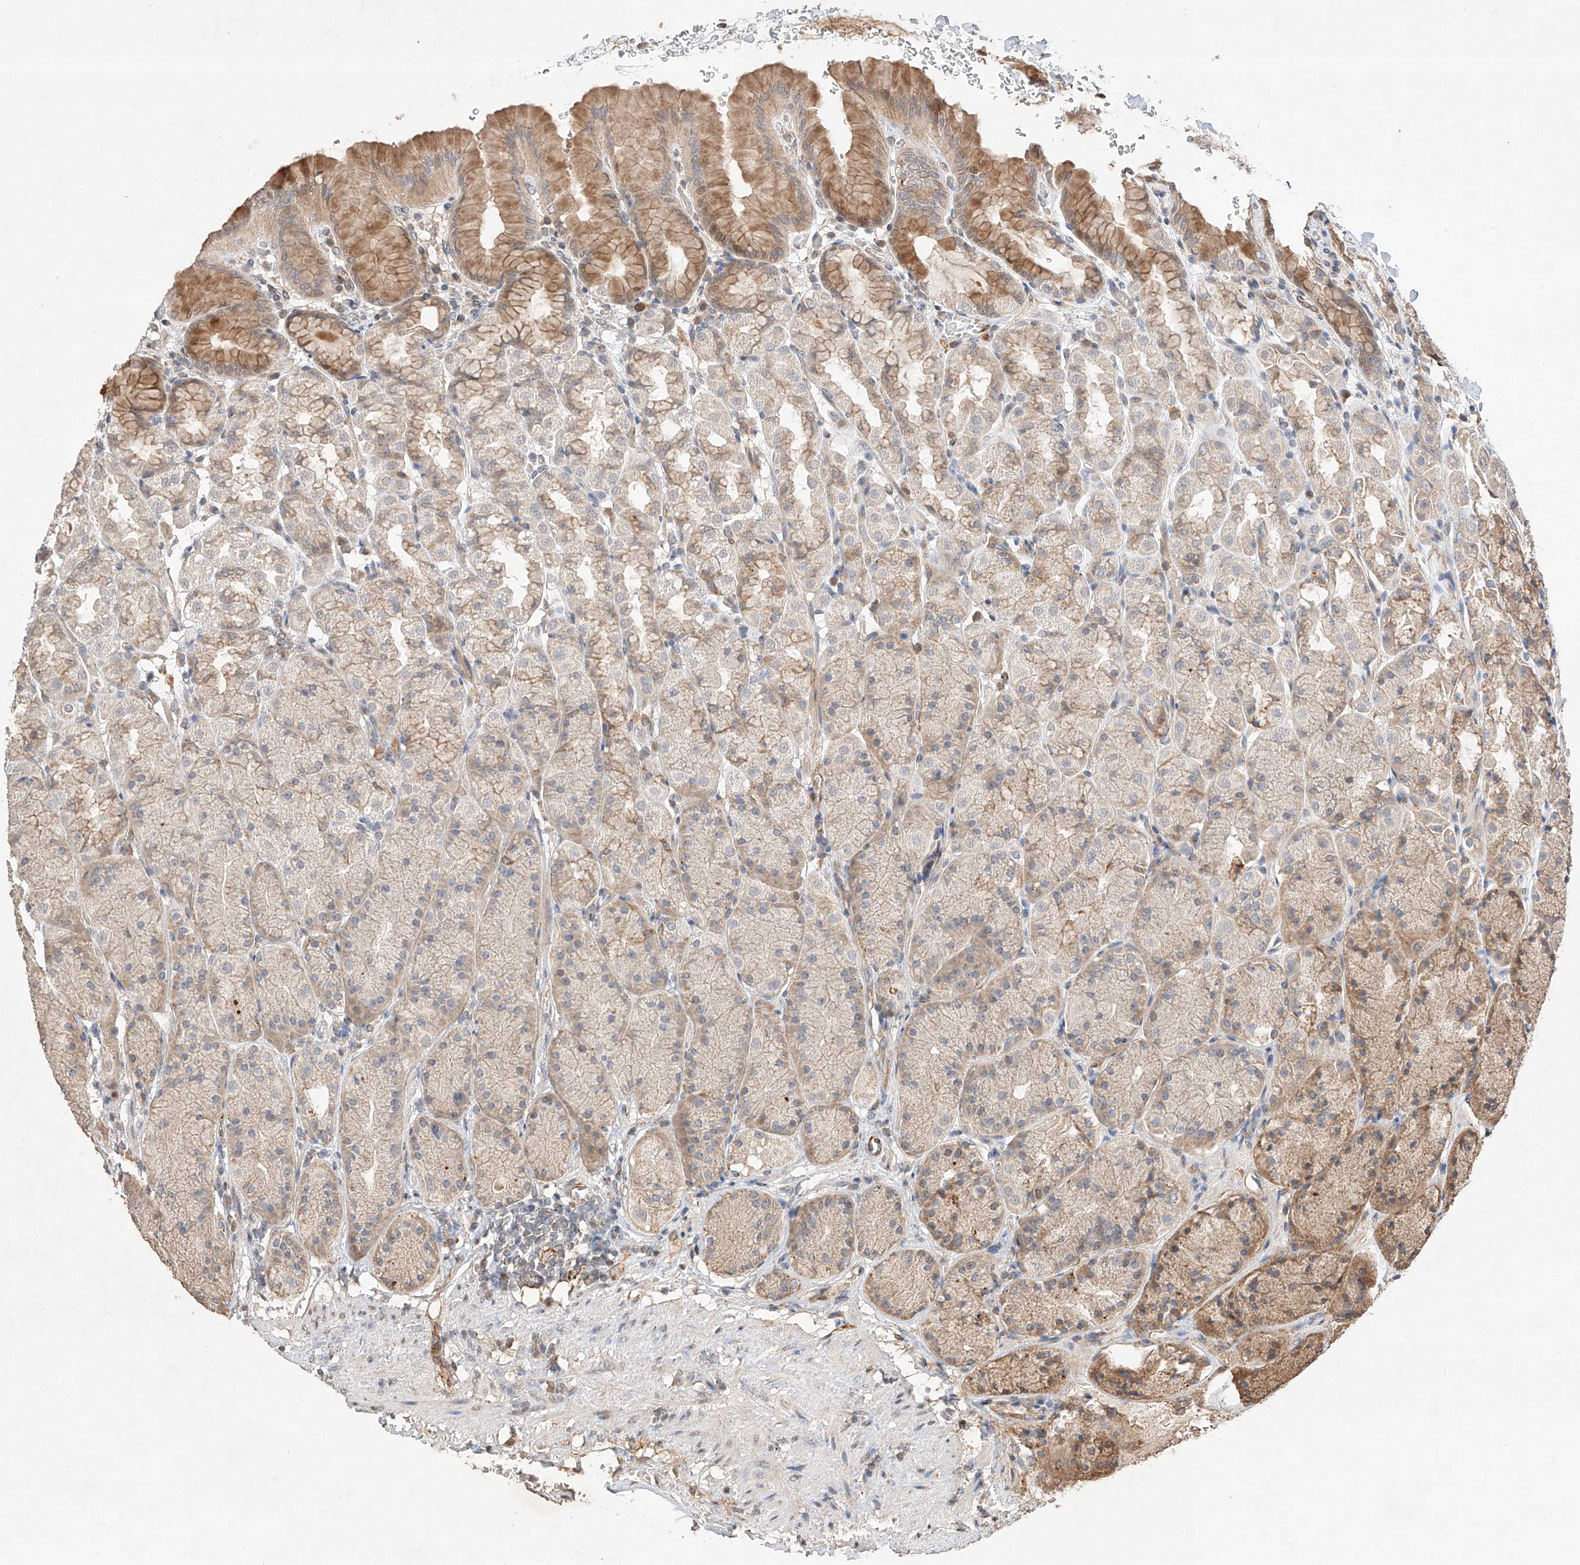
{"staining": {"intensity": "moderate", "quantity": "25%-75%", "location": "cytoplasmic/membranous,nuclear"}, "tissue": "stomach", "cell_type": "Glandular cells", "image_type": "normal", "snomed": [{"axis": "morphology", "description": "Normal tissue, NOS"}, {"axis": "topography", "description": "Stomach"}], "caption": "High-power microscopy captured an IHC histopathology image of benign stomach, revealing moderate cytoplasmic/membranous,nuclear positivity in about 25%-75% of glandular cells. (Stains: DAB in brown, nuclei in blue, Microscopy: brightfield microscopy at high magnification).", "gene": "SUSD6", "patient": {"sex": "male", "age": 42}}